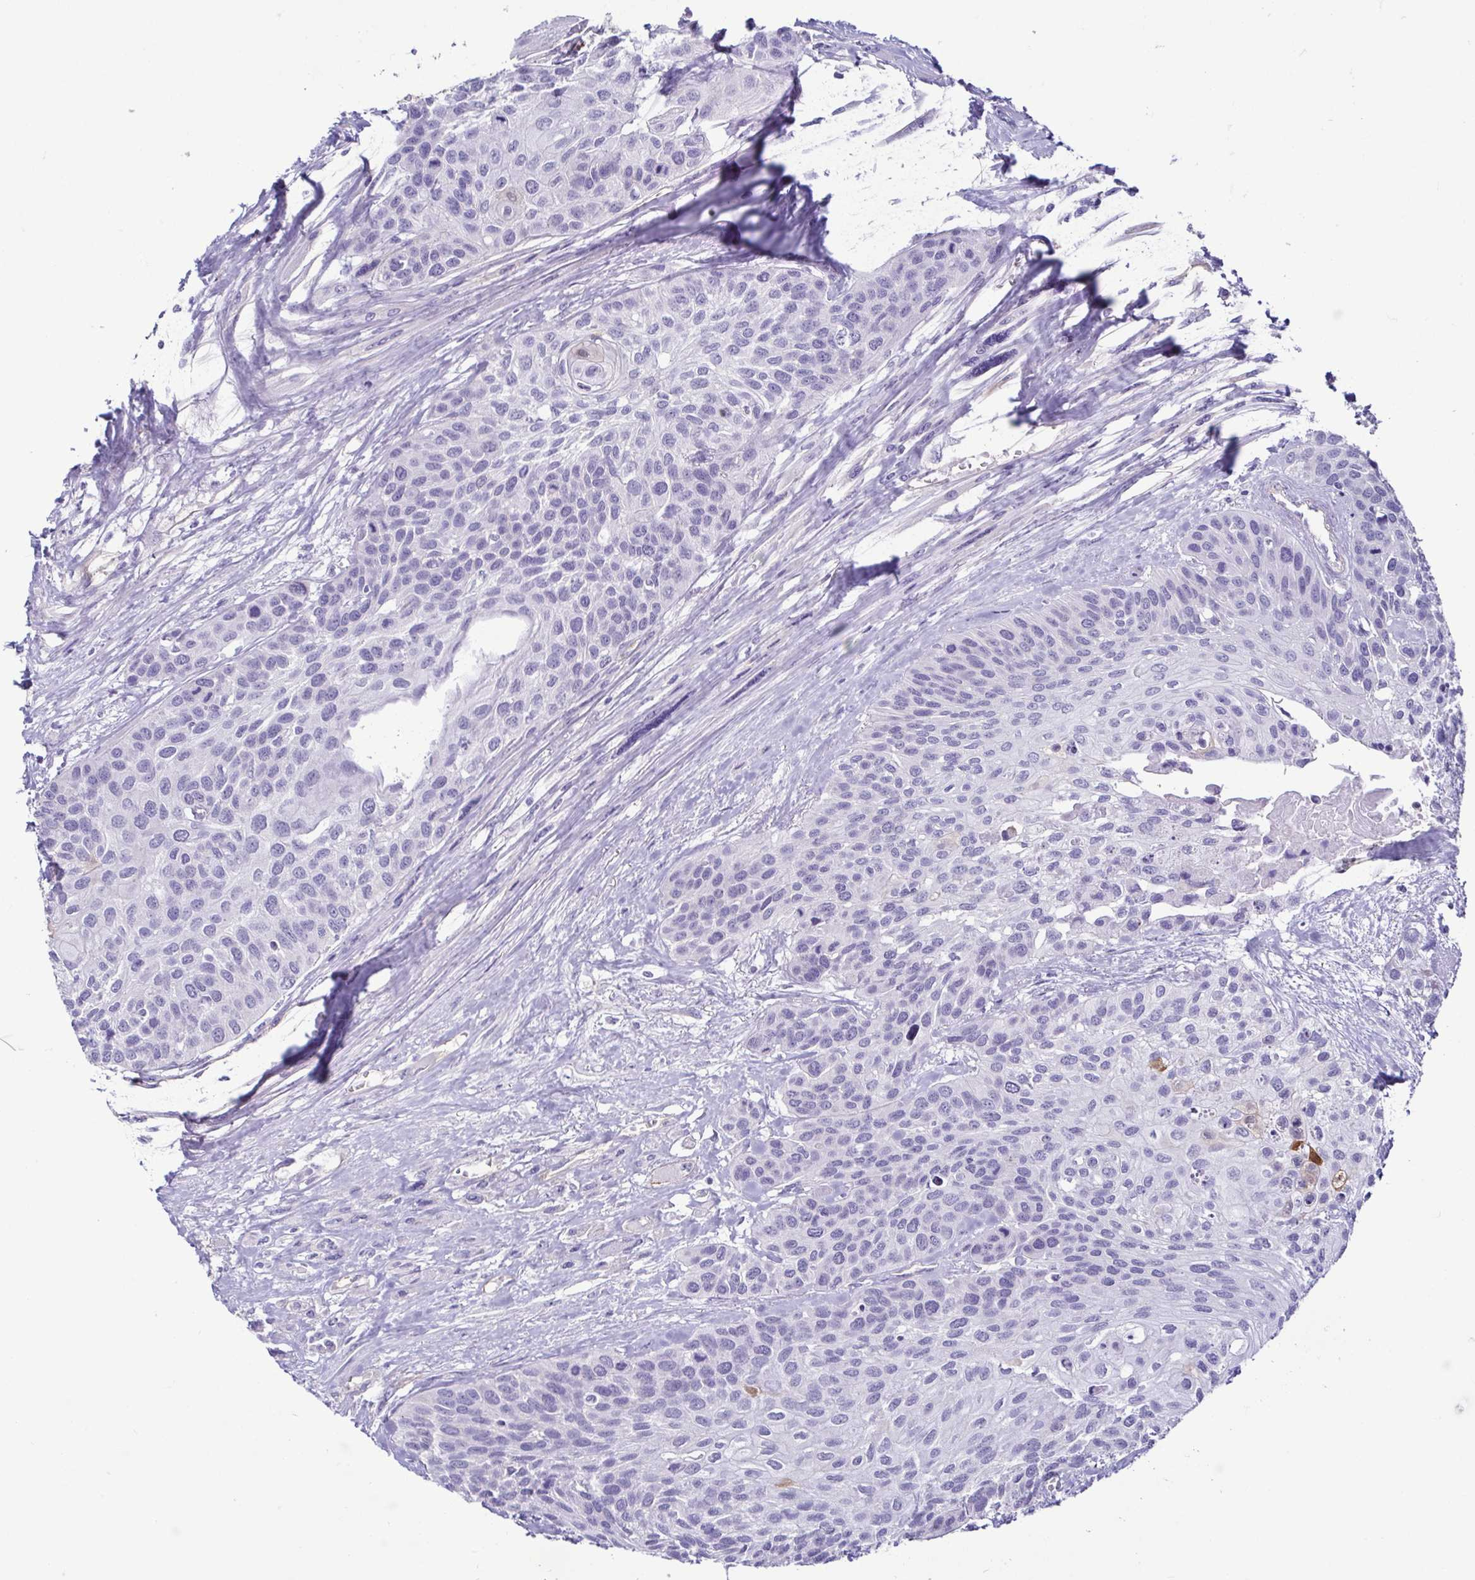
{"staining": {"intensity": "moderate", "quantity": "<25%", "location": "nuclear"}, "tissue": "head and neck cancer", "cell_type": "Tumor cells", "image_type": "cancer", "snomed": [{"axis": "morphology", "description": "Squamous cell carcinoma, NOS"}, {"axis": "topography", "description": "Head-Neck"}], "caption": "Head and neck cancer (squamous cell carcinoma) was stained to show a protein in brown. There is low levels of moderate nuclear staining in about <25% of tumor cells. (DAB IHC, brown staining for protein, blue staining for nuclei).", "gene": "CASP14", "patient": {"sex": "female", "age": 50}}